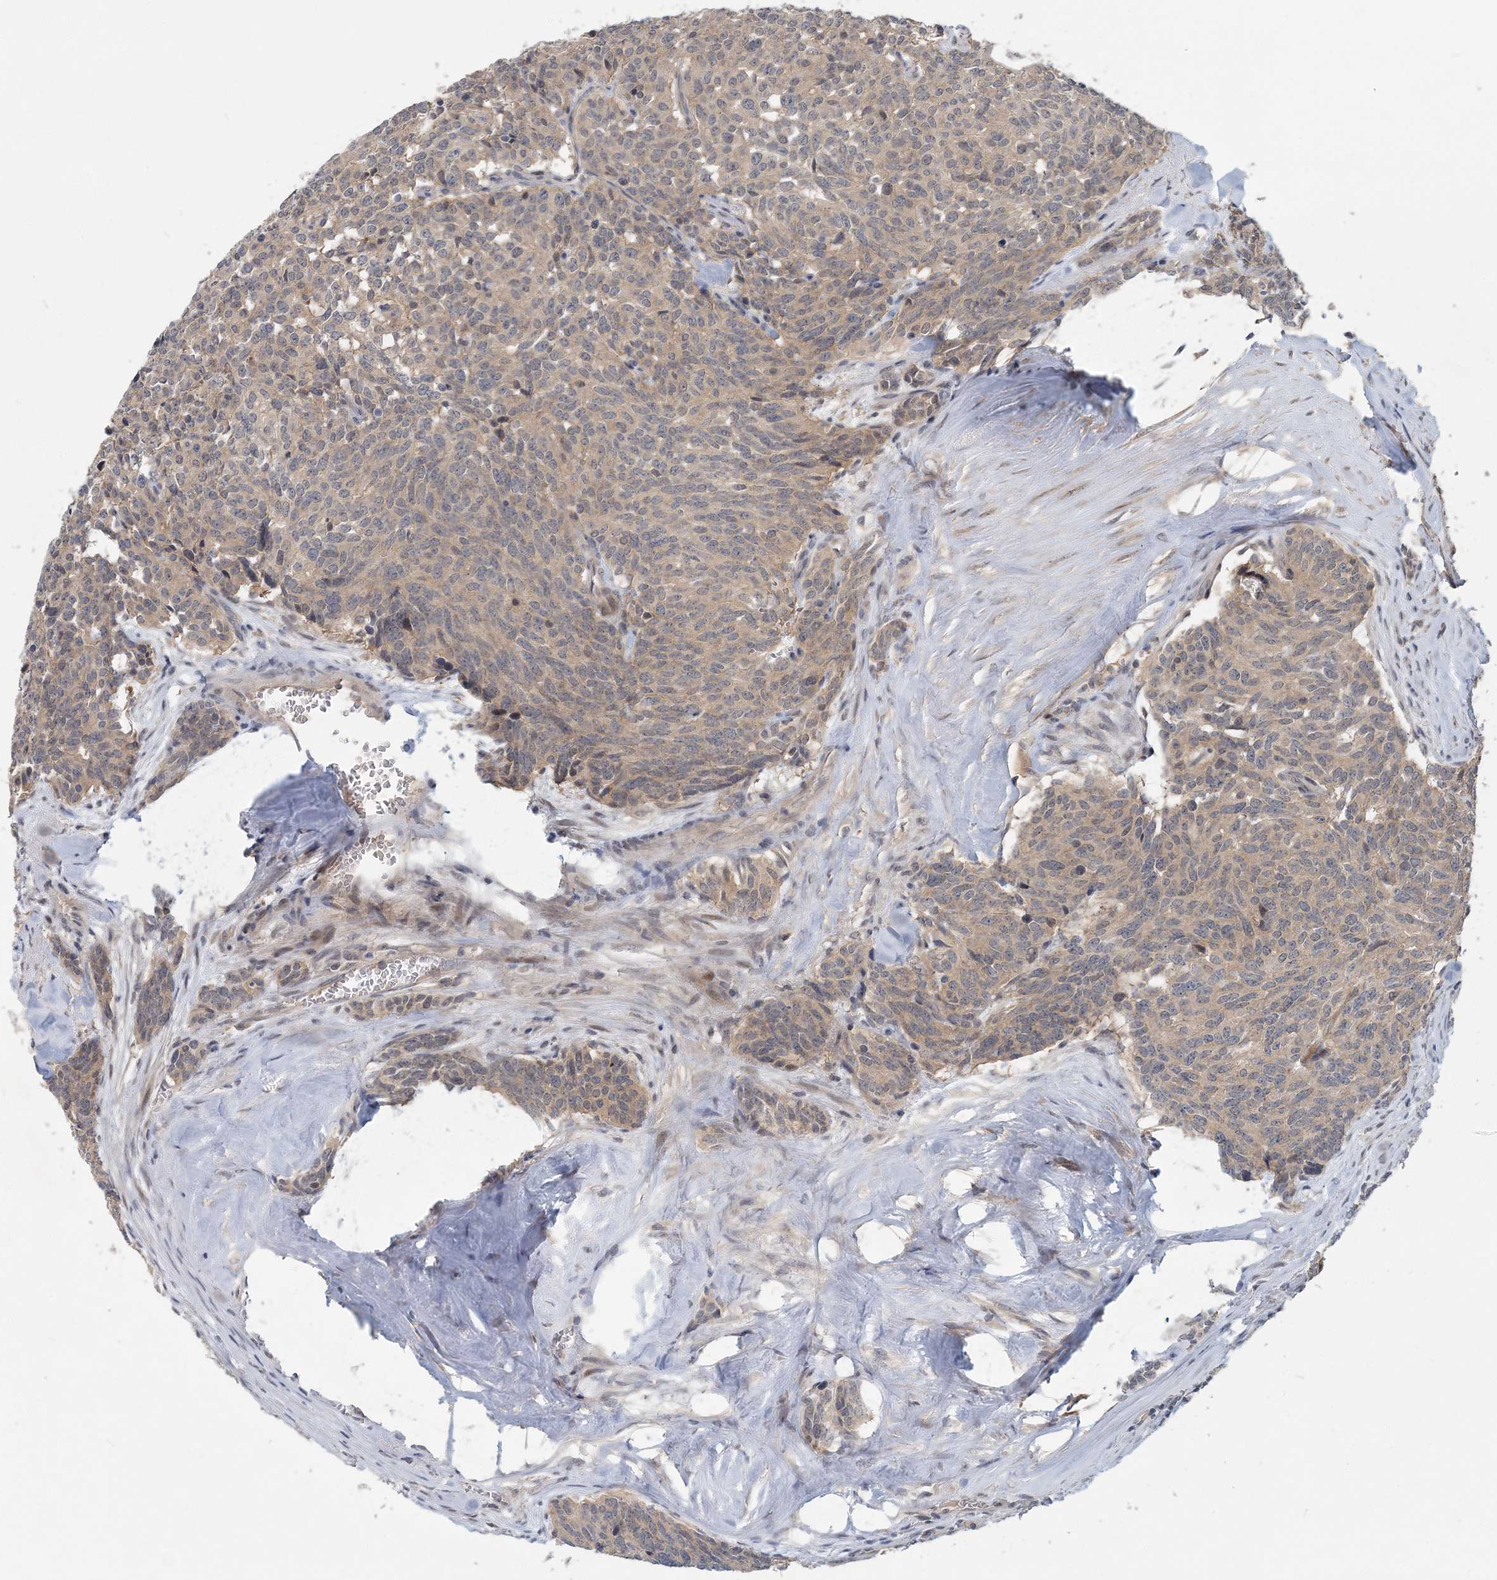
{"staining": {"intensity": "weak", "quantity": ">75%", "location": "cytoplasmic/membranous"}, "tissue": "carcinoid", "cell_type": "Tumor cells", "image_type": "cancer", "snomed": [{"axis": "morphology", "description": "Carcinoid, malignant, NOS"}, {"axis": "topography", "description": "Lung"}], "caption": "Tumor cells exhibit low levels of weak cytoplasmic/membranous expression in about >75% of cells in human carcinoid.", "gene": "RNF25", "patient": {"sex": "female", "age": 46}}